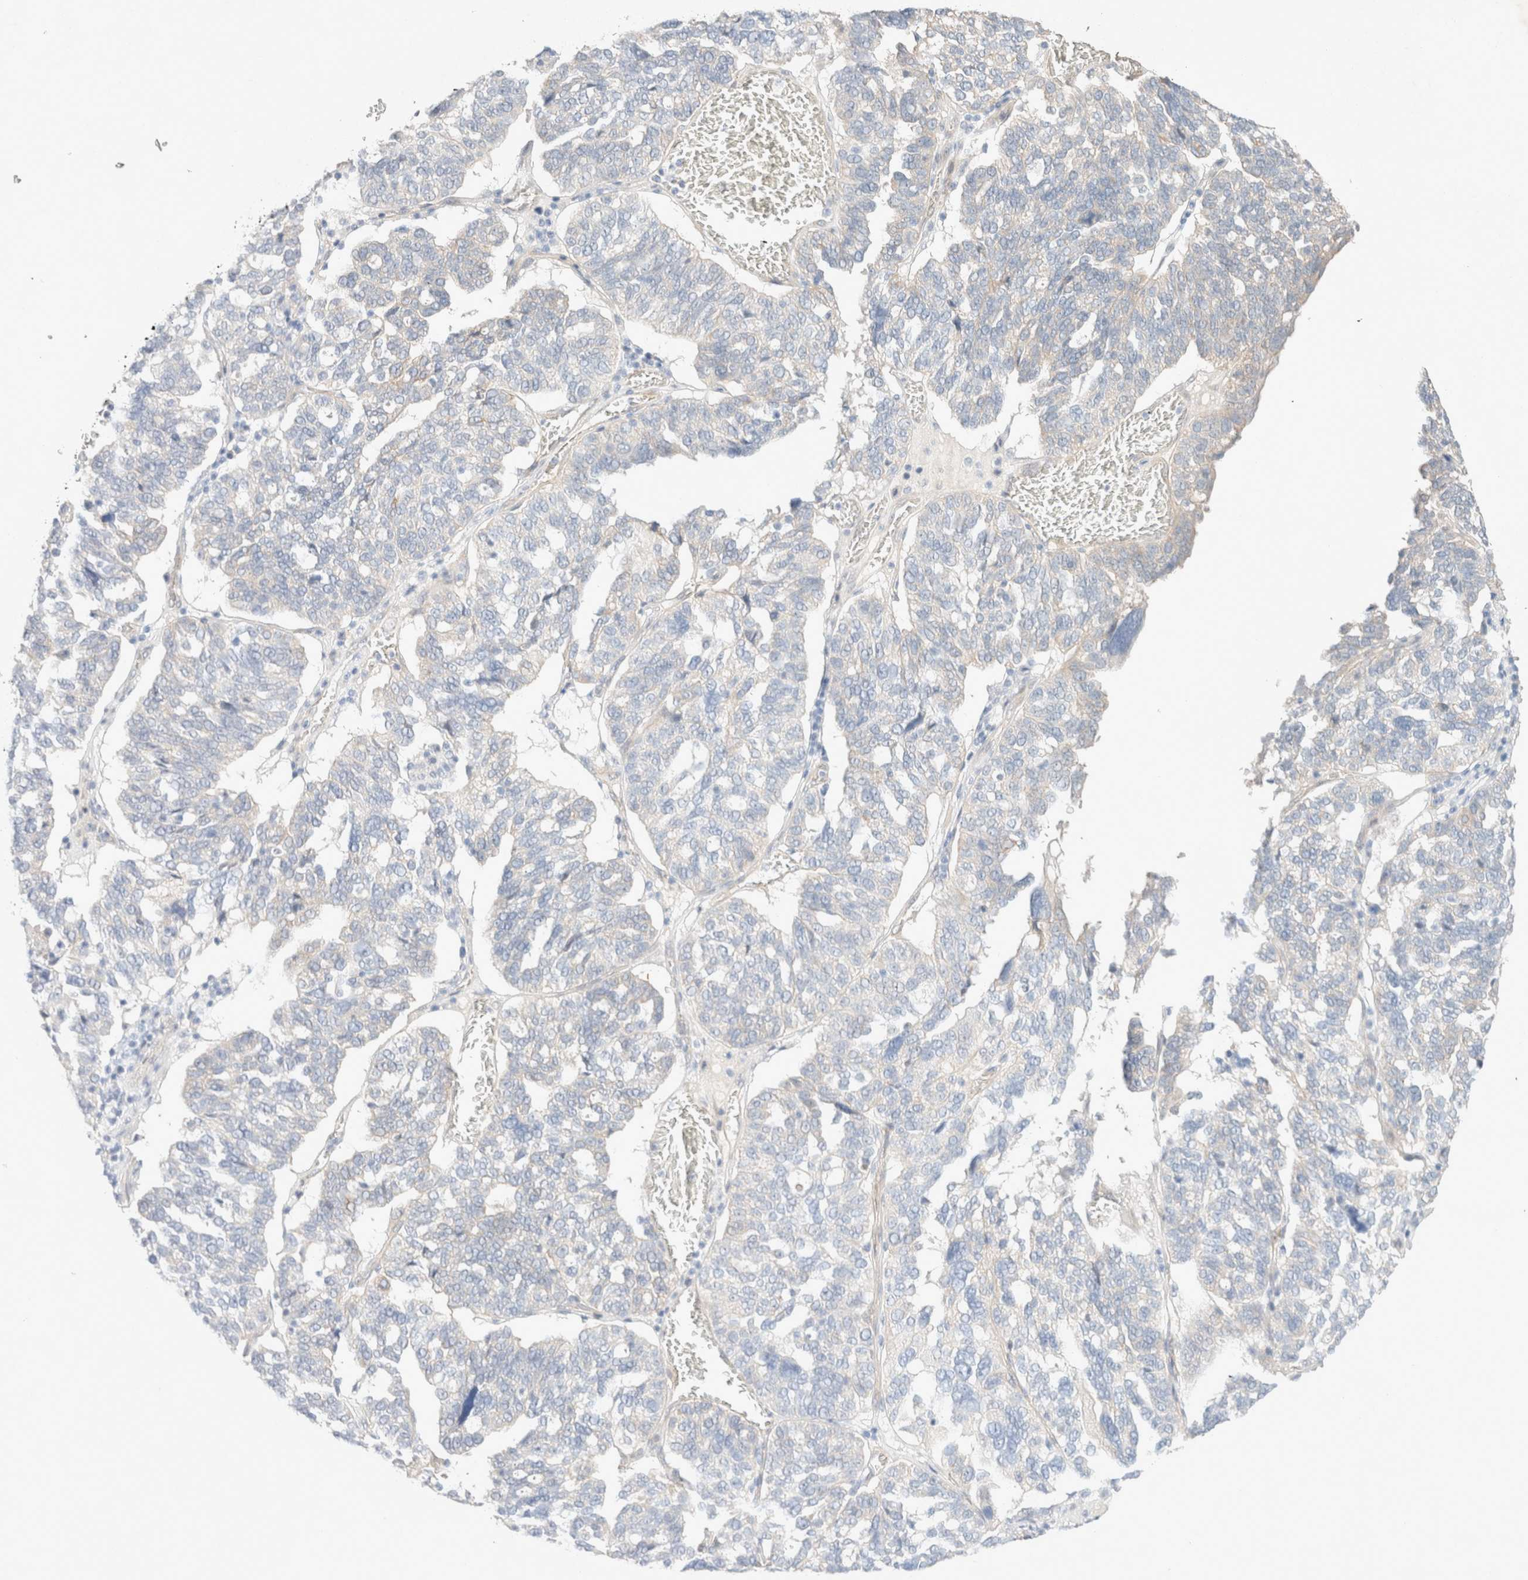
{"staining": {"intensity": "negative", "quantity": "none", "location": "none"}, "tissue": "ovarian cancer", "cell_type": "Tumor cells", "image_type": "cancer", "snomed": [{"axis": "morphology", "description": "Cystadenocarcinoma, serous, NOS"}, {"axis": "topography", "description": "Ovary"}], "caption": "Tumor cells show no significant staining in ovarian serous cystadenocarcinoma.", "gene": "CSNK1E", "patient": {"sex": "female", "age": 59}}